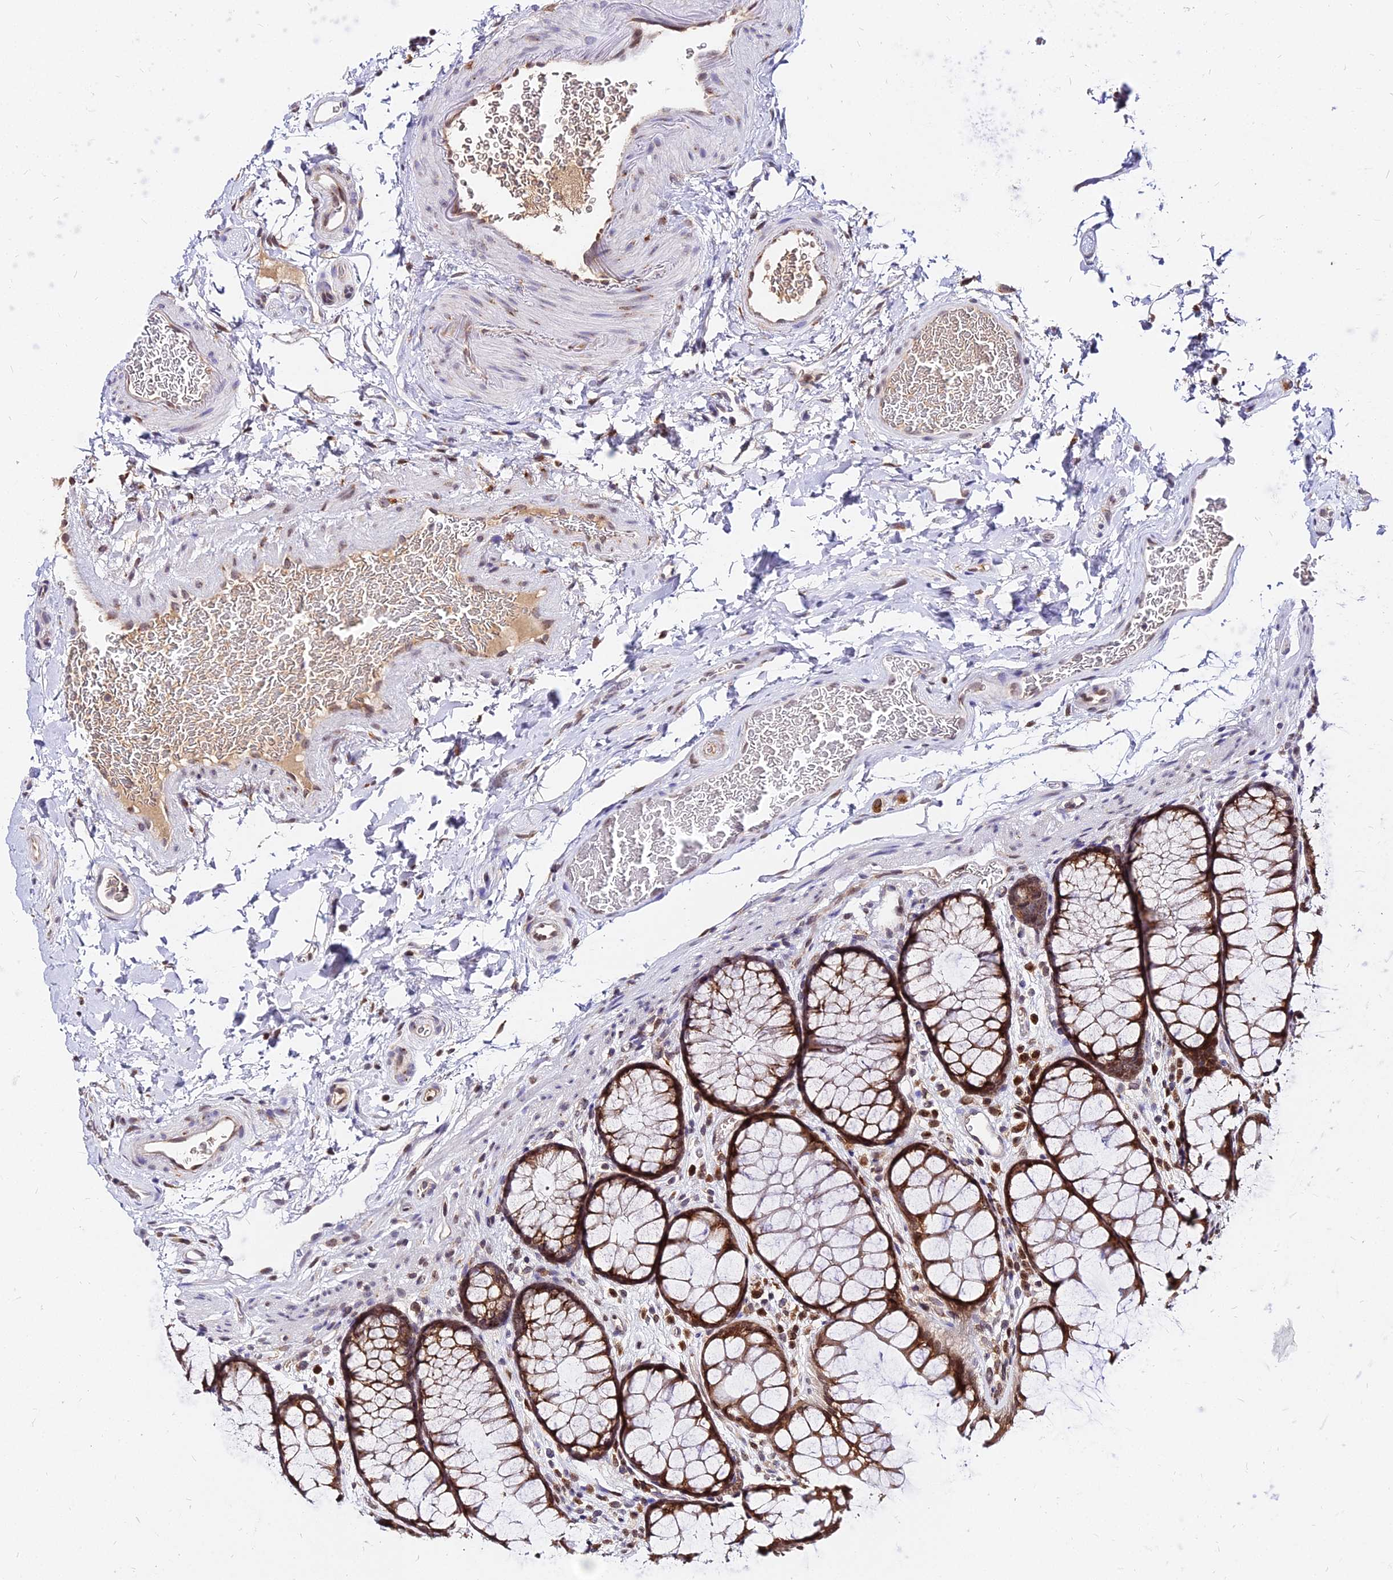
{"staining": {"intensity": "moderate", "quantity": ">75%", "location": "nuclear"}, "tissue": "colon", "cell_type": "Endothelial cells", "image_type": "normal", "snomed": [{"axis": "morphology", "description": "Normal tissue, NOS"}, {"axis": "topography", "description": "Colon"}], "caption": "Protein staining by IHC shows moderate nuclear positivity in approximately >75% of endothelial cells in unremarkable colon.", "gene": "RNF121", "patient": {"sex": "female", "age": 82}}